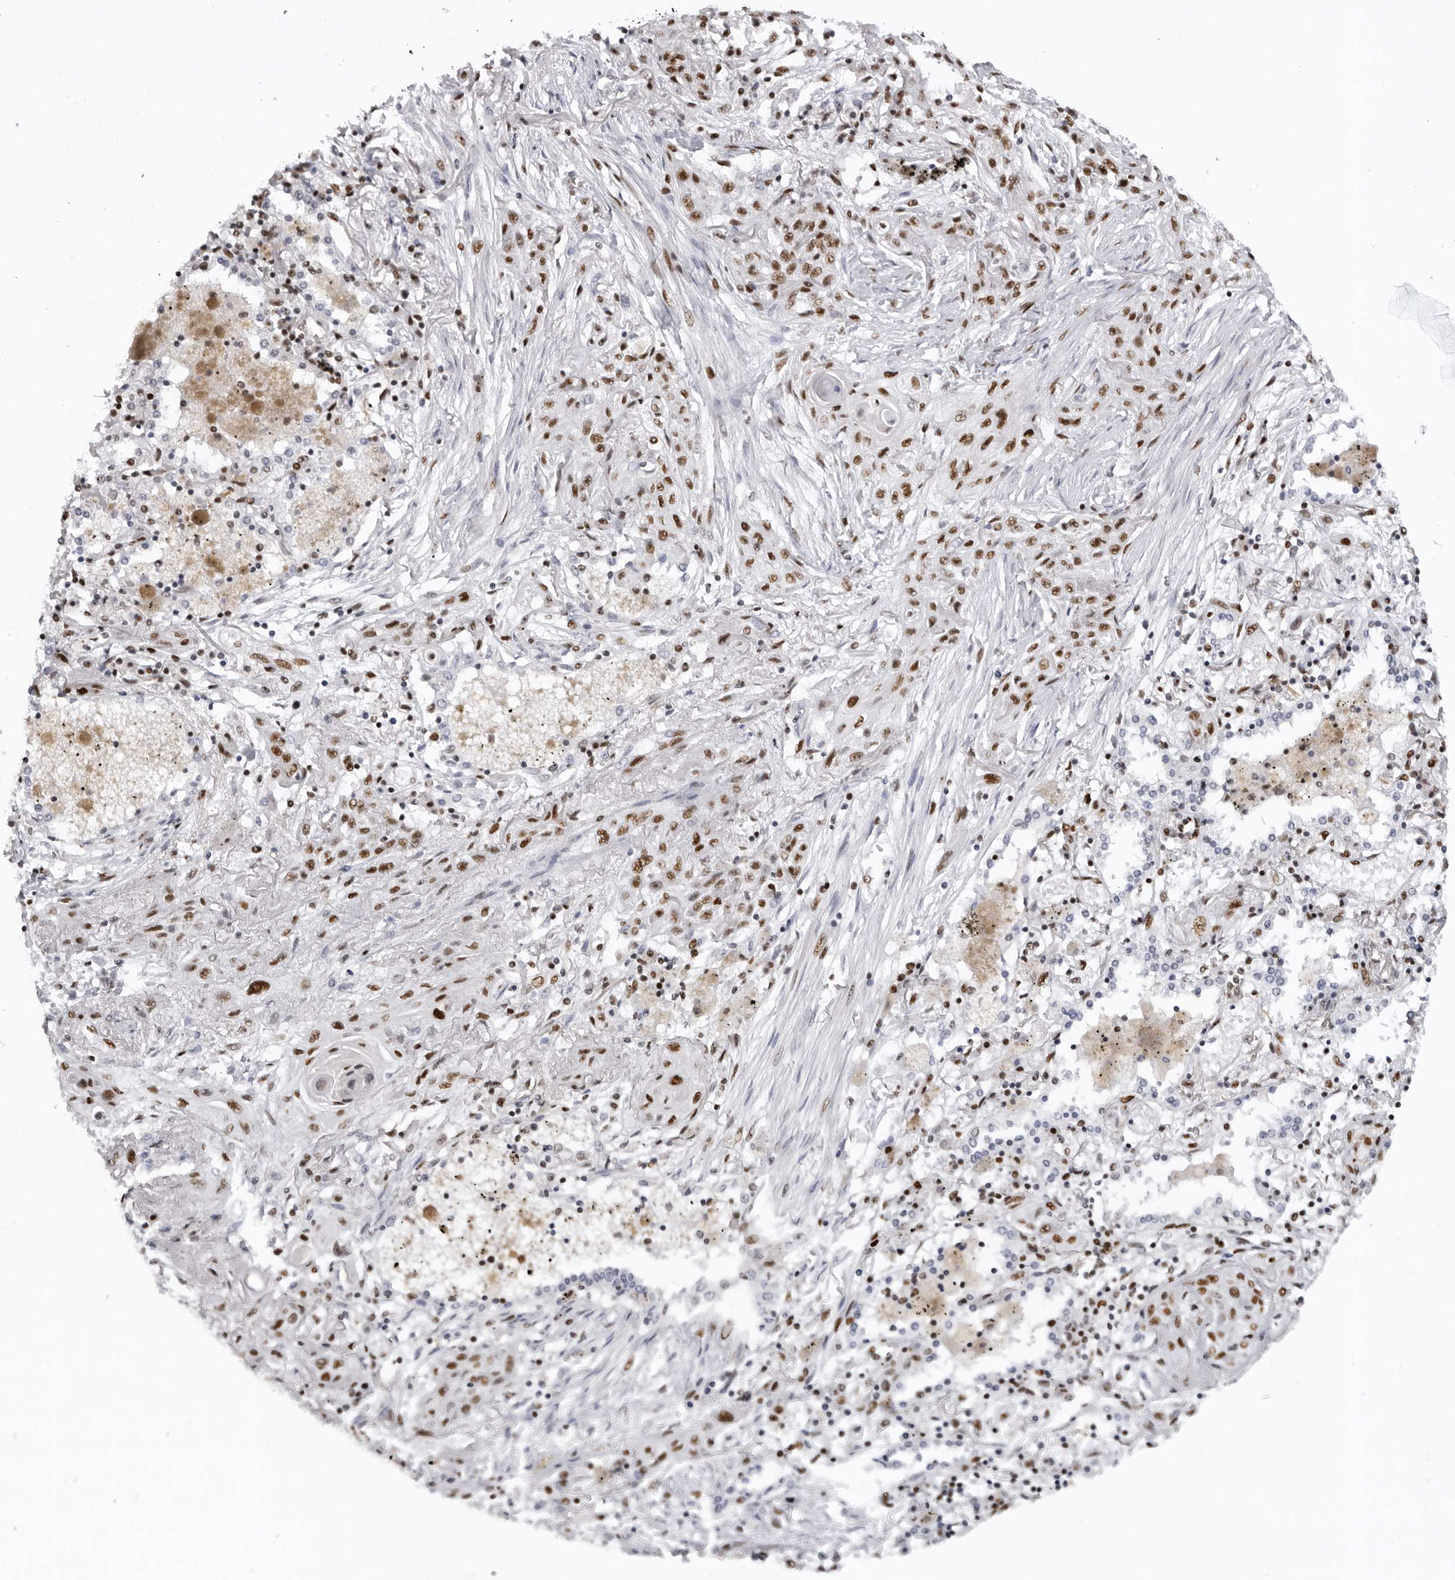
{"staining": {"intensity": "moderate", "quantity": ">75%", "location": "nuclear"}, "tissue": "lung cancer", "cell_type": "Tumor cells", "image_type": "cancer", "snomed": [{"axis": "morphology", "description": "Squamous cell carcinoma, NOS"}, {"axis": "topography", "description": "Lung"}], "caption": "The histopathology image exhibits a brown stain indicating the presence of a protein in the nuclear of tumor cells in squamous cell carcinoma (lung).", "gene": "DHX9", "patient": {"sex": "female", "age": 47}}